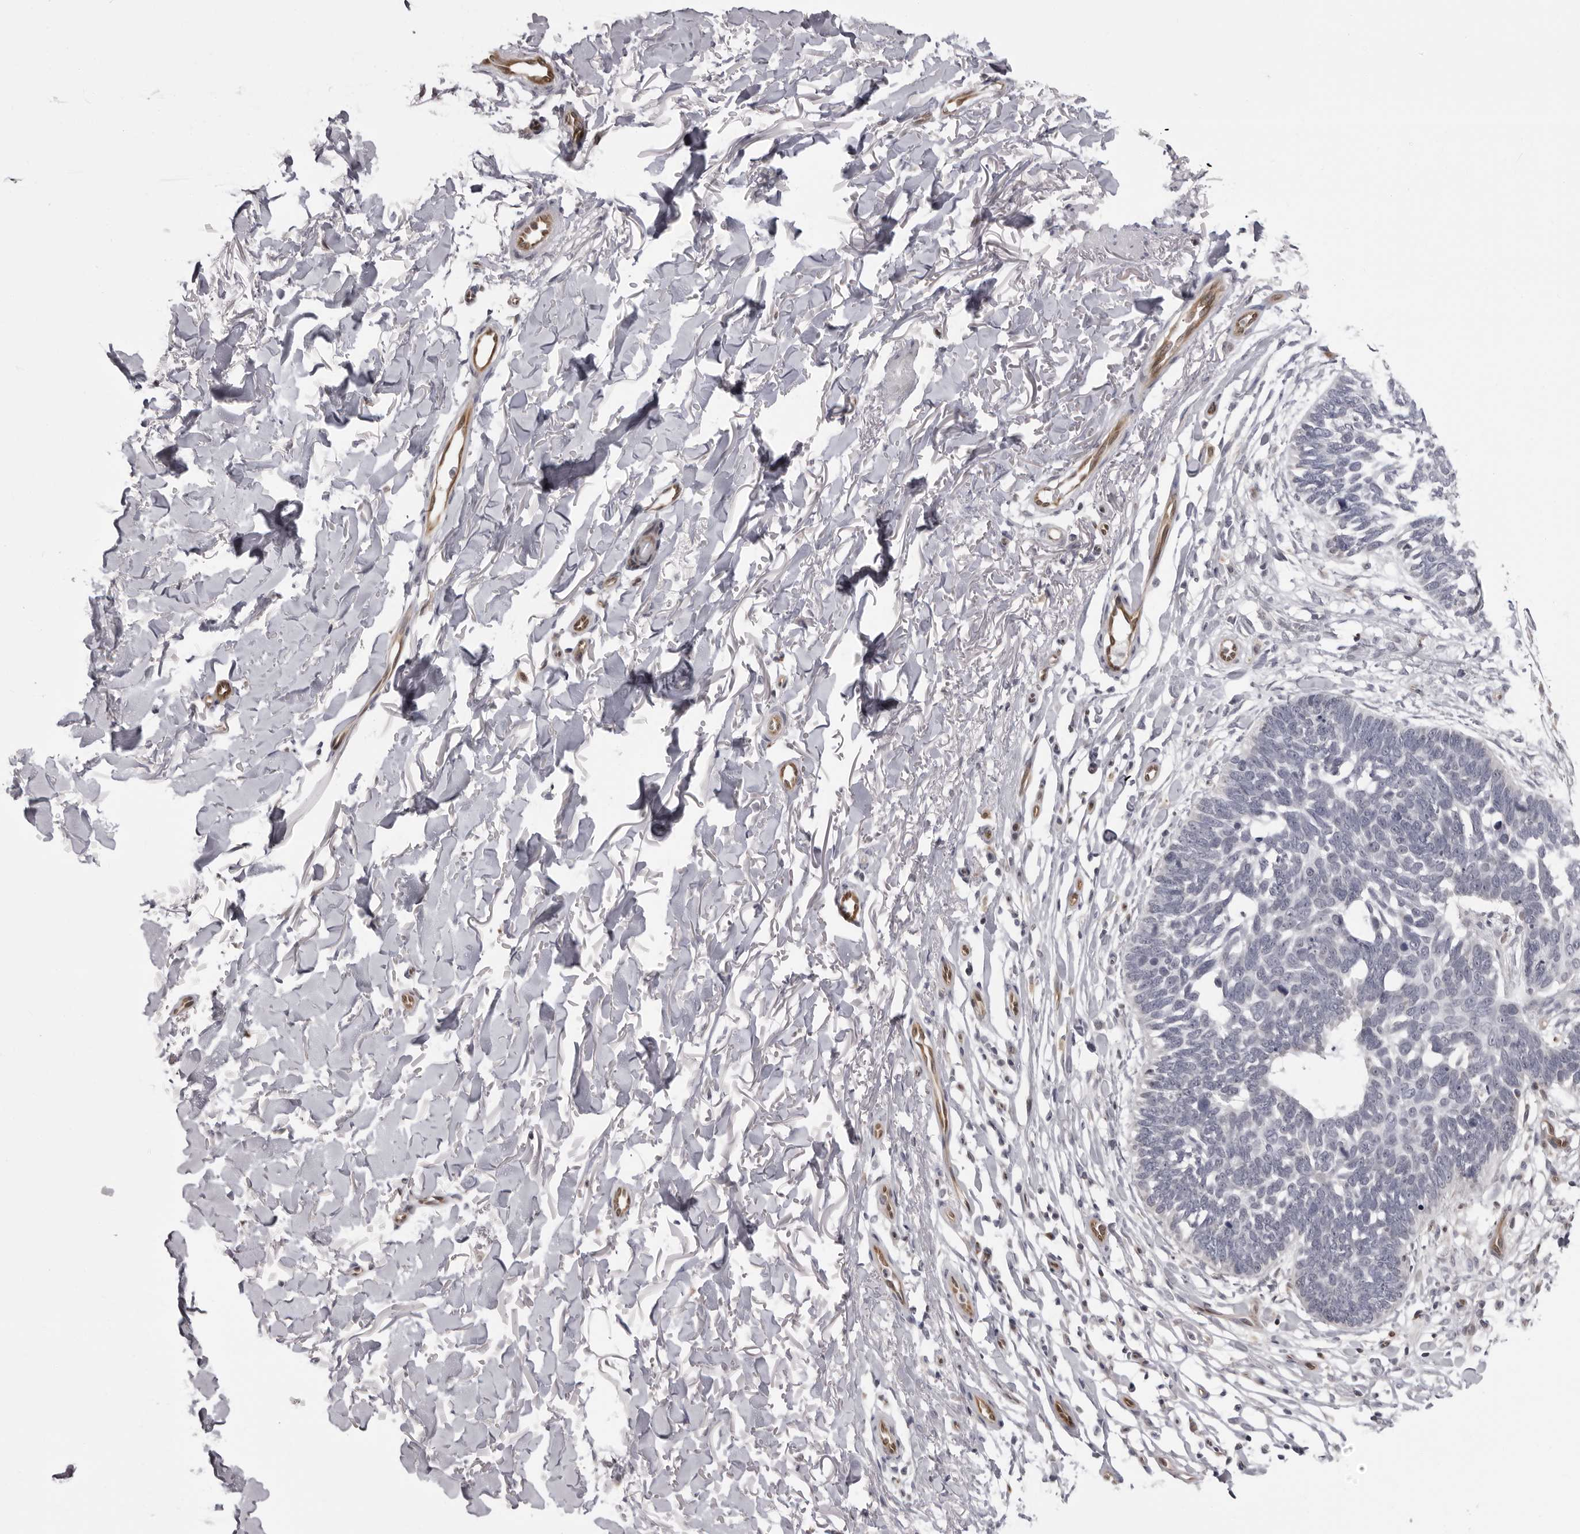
{"staining": {"intensity": "negative", "quantity": "none", "location": "none"}, "tissue": "skin cancer", "cell_type": "Tumor cells", "image_type": "cancer", "snomed": [{"axis": "morphology", "description": "Normal tissue, NOS"}, {"axis": "morphology", "description": "Basal cell carcinoma"}, {"axis": "topography", "description": "Skin"}], "caption": "Immunohistochemistry (IHC) micrograph of skin basal cell carcinoma stained for a protein (brown), which reveals no expression in tumor cells. Brightfield microscopy of immunohistochemistry (IHC) stained with DAB (brown) and hematoxylin (blue), captured at high magnification.", "gene": "MAPK12", "patient": {"sex": "male", "age": 77}}